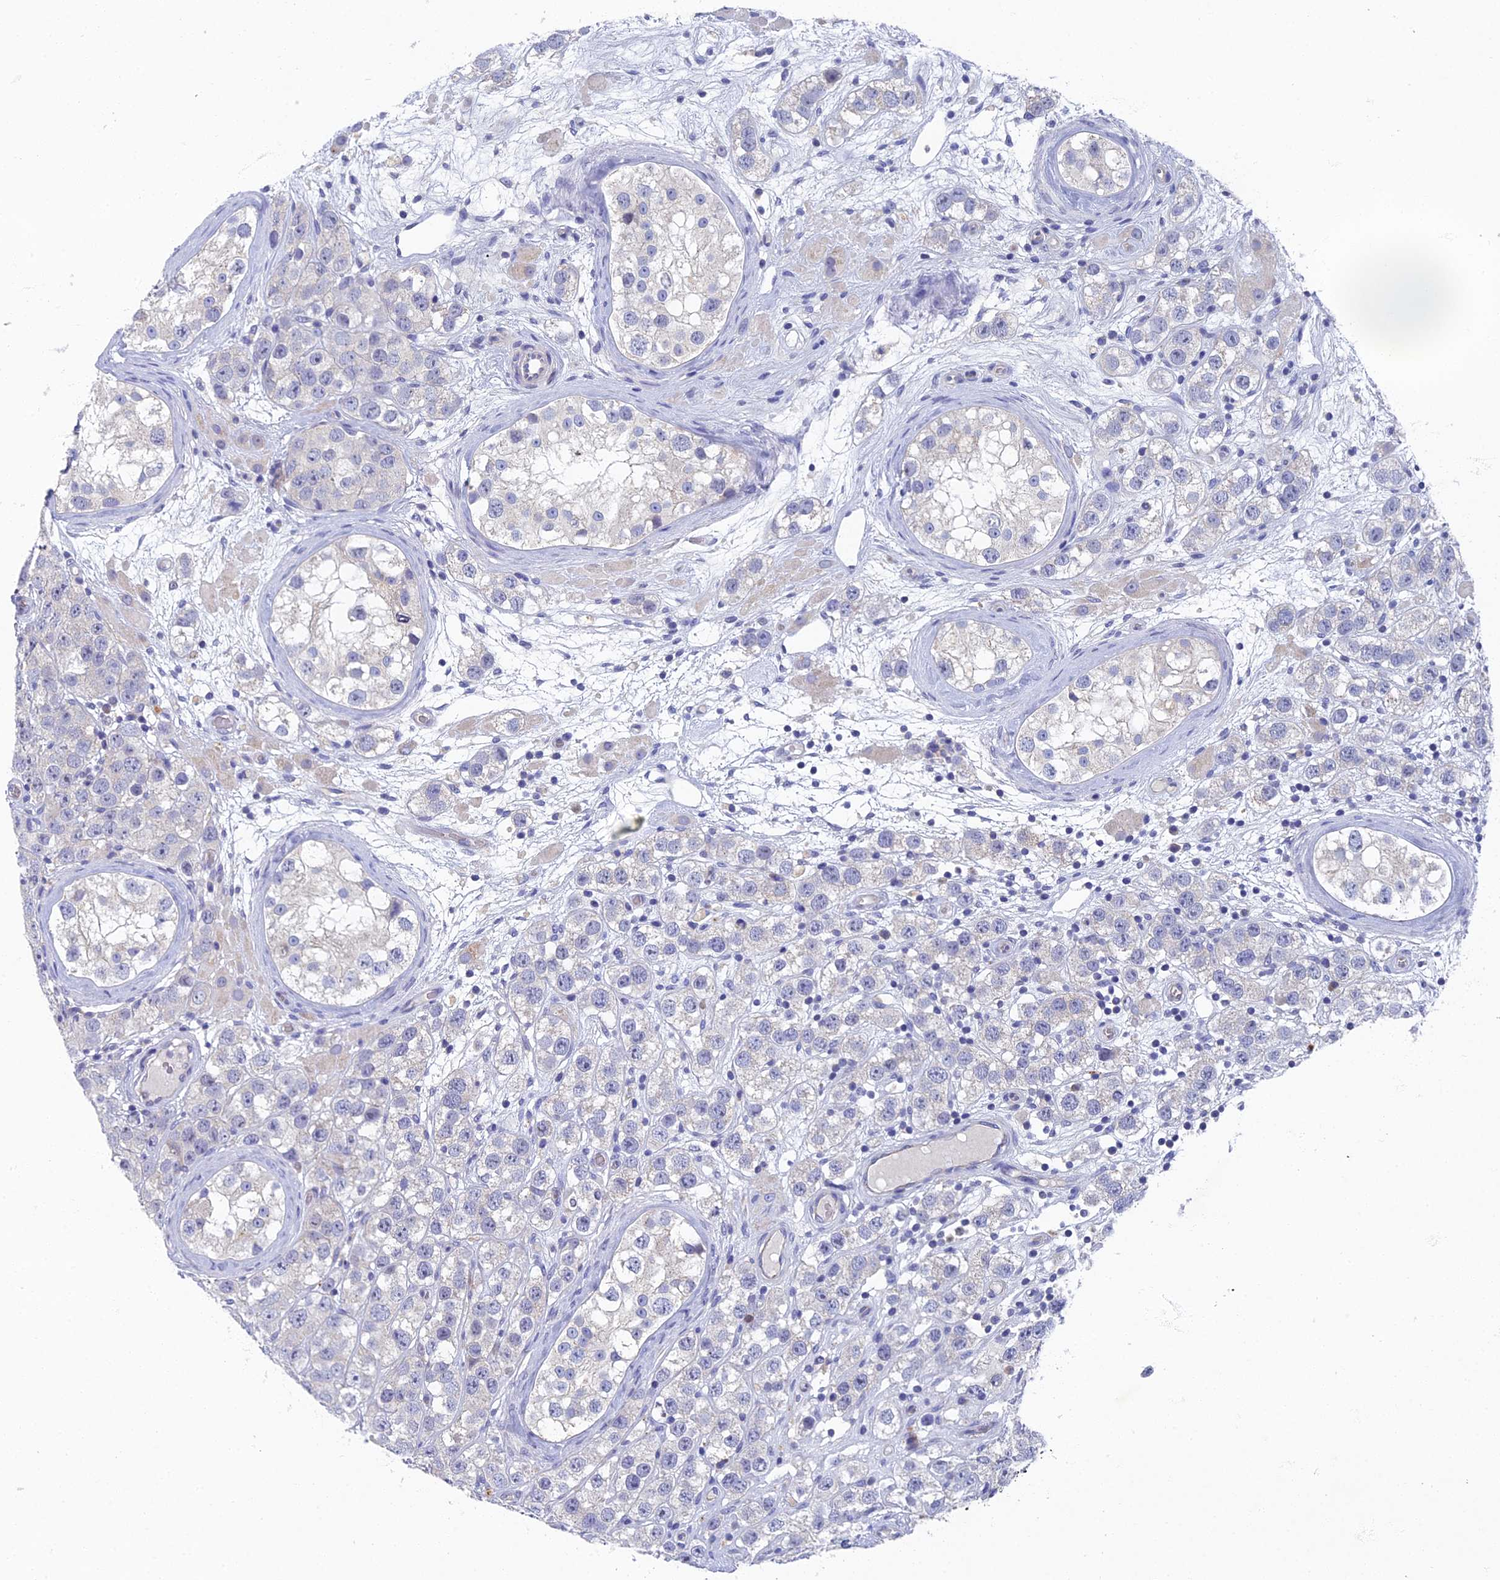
{"staining": {"intensity": "negative", "quantity": "none", "location": "none"}, "tissue": "testis cancer", "cell_type": "Tumor cells", "image_type": "cancer", "snomed": [{"axis": "morphology", "description": "Seminoma, NOS"}, {"axis": "topography", "description": "Testis"}], "caption": "Human seminoma (testis) stained for a protein using immunohistochemistry (IHC) displays no staining in tumor cells.", "gene": "SPIN4", "patient": {"sex": "male", "age": 28}}